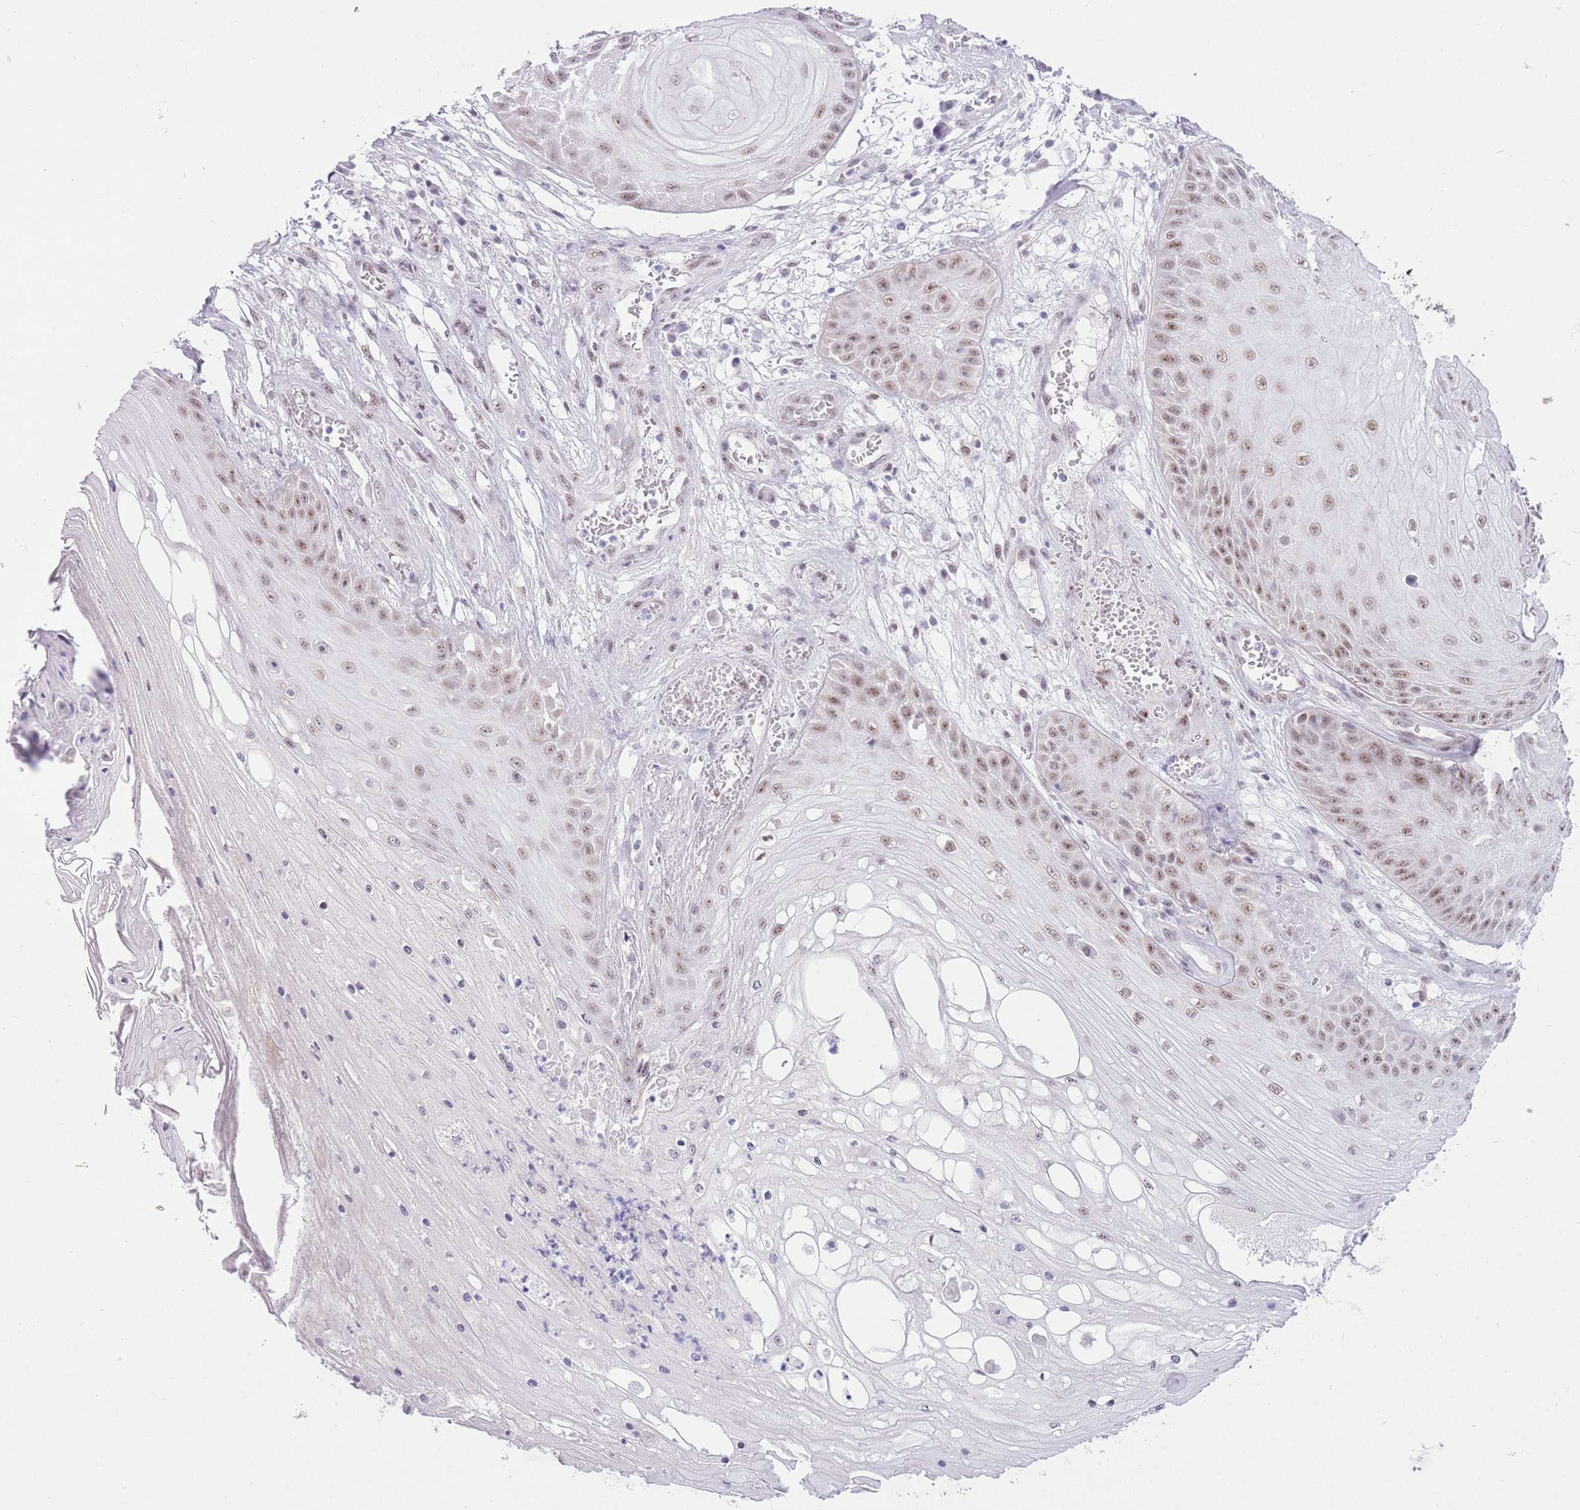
{"staining": {"intensity": "weak", "quantity": ">75%", "location": "nuclear"}, "tissue": "skin cancer", "cell_type": "Tumor cells", "image_type": "cancer", "snomed": [{"axis": "morphology", "description": "Squamous cell carcinoma, NOS"}, {"axis": "topography", "description": "Skin"}], "caption": "High-power microscopy captured an immunohistochemistry micrograph of skin cancer (squamous cell carcinoma), revealing weak nuclear positivity in approximately >75% of tumor cells. (brown staining indicates protein expression, while blue staining denotes nuclei).", "gene": "CYP2B6", "patient": {"sex": "male", "age": 70}}